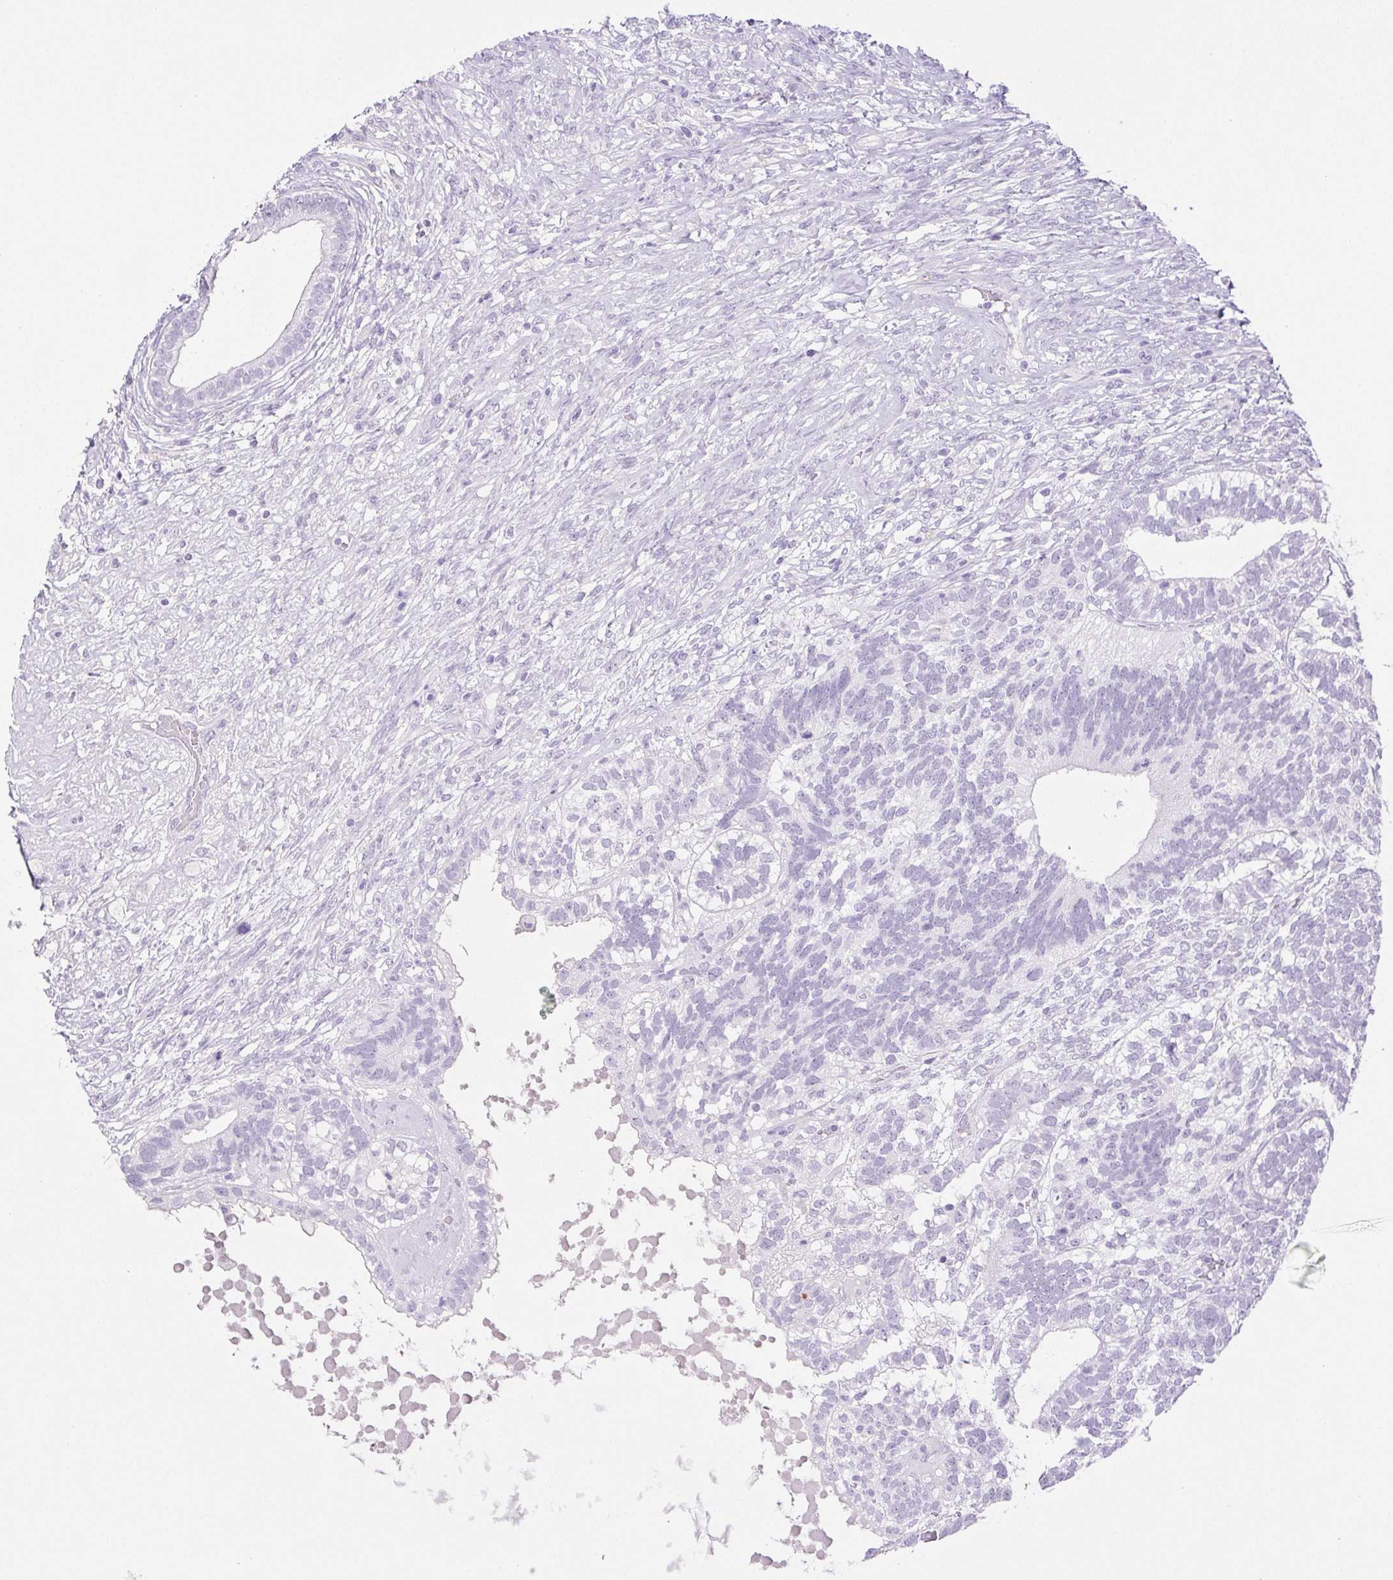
{"staining": {"intensity": "negative", "quantity": "none", "location": "none"}, "tissue": "testis cancer", "cell_type": "Tumor cells", "image_type": "cancer", "snomed": [{"axis": "morphology", "description": "Seminoma, NOS"}, {"axis": "morphology", "description": "Carcinoma, Embryonal, NOS"}, {"axis": "topography", "description": "Testis"}], "caption": "IHC of human testis cancer displays no positivity in tumor cells.", "gene": "PAPPA2", "patient": {"sex": "male", "age": 41}}